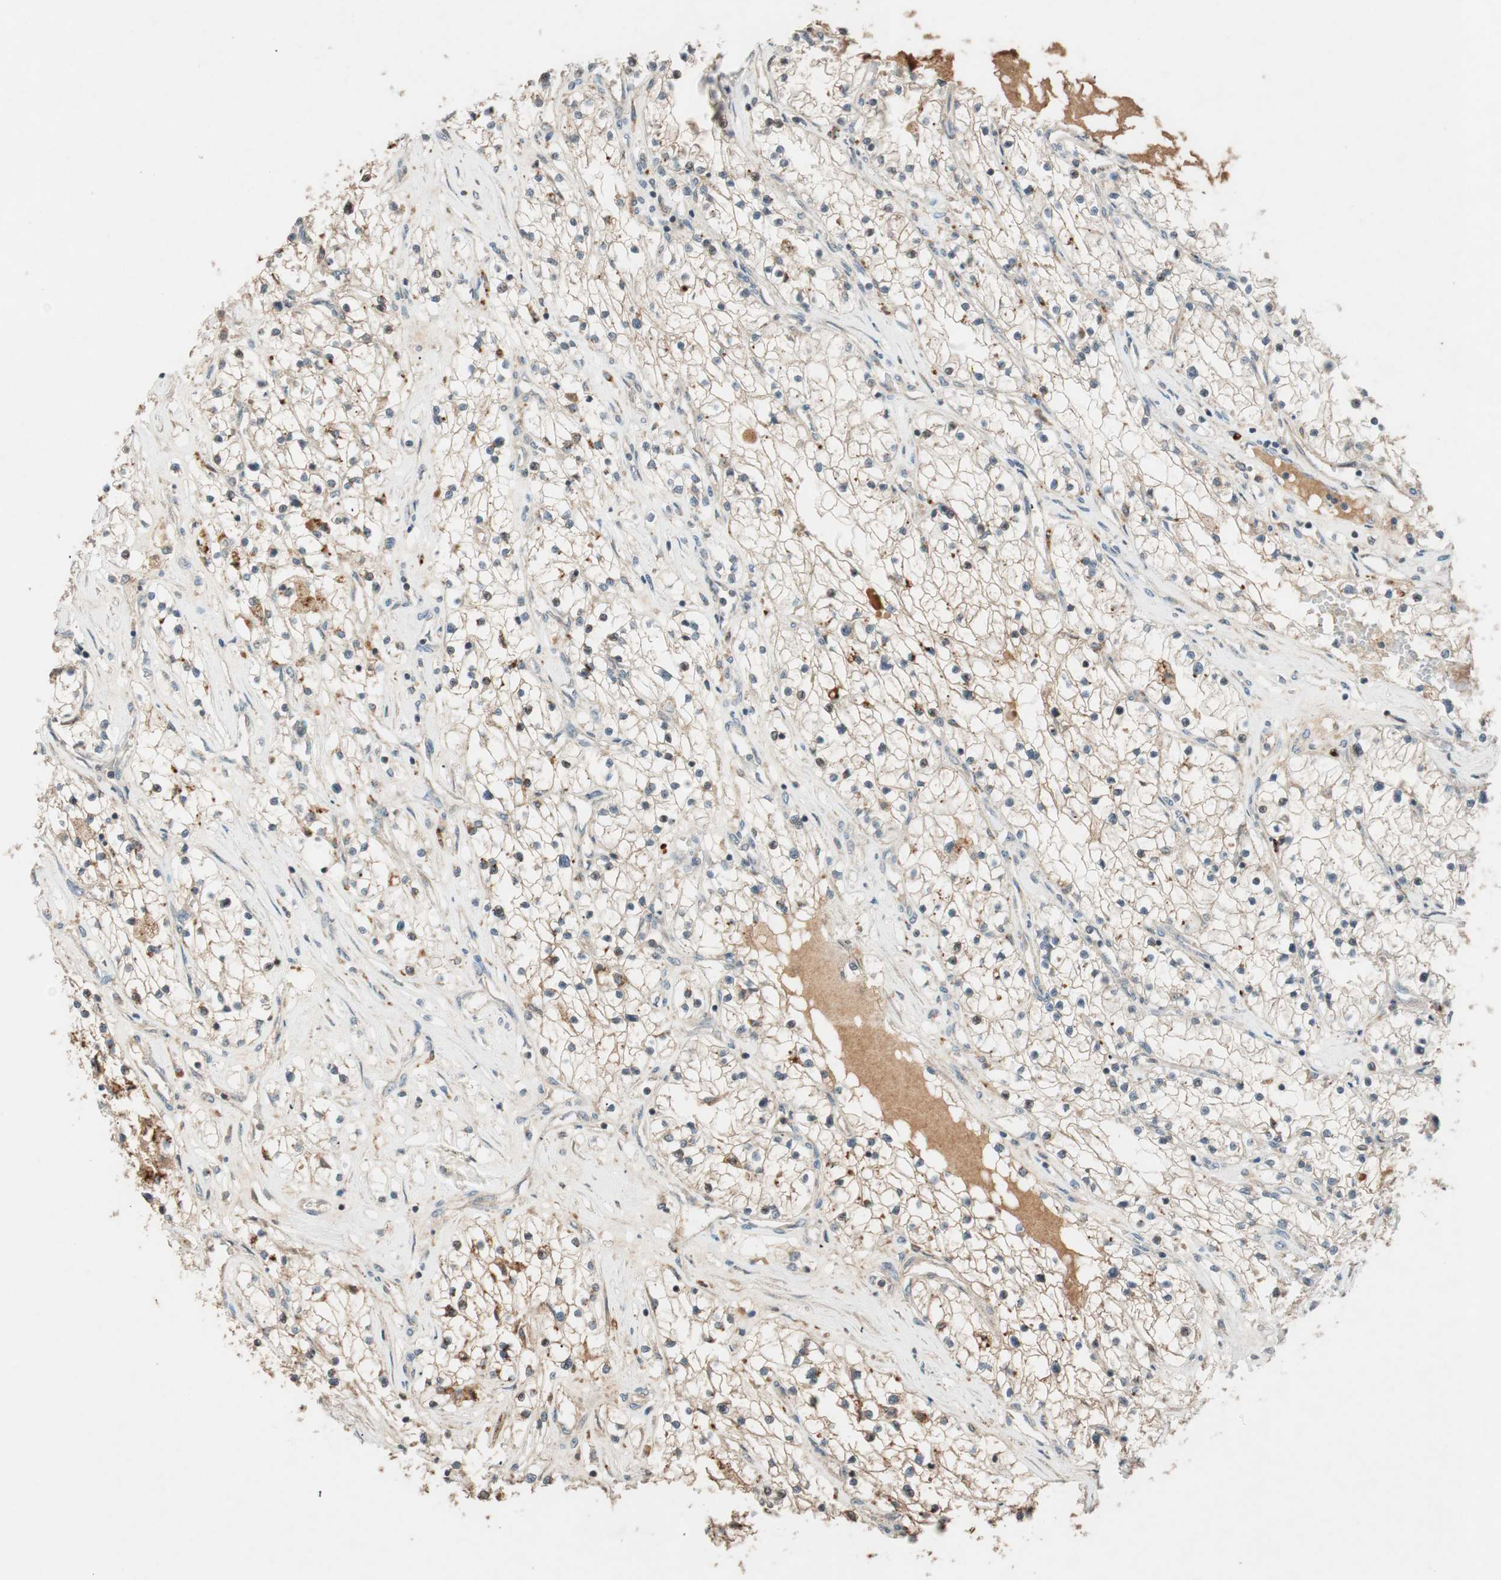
{"staining": {"intensity": "weak", "quantity": ">75%", "location": "cytoplasmic/membranous"}, "tissue": "renal cancer", "cell_type": "Tumor cells", "image_type": "cancer", "snomed": [{"axis": "morphology", "description": "Adenocarcinoma, NOS"}, {"axis": "topography", "description": "Kidney"}], "caption": "The immunohistochemical stain highlights weak cytoplasmic/membranous positivity in tumor cells of renal cancer (adenocarcinoma) tissue.", "gene": "GLB1", "patient": {"sex": "male", "age": 68}}